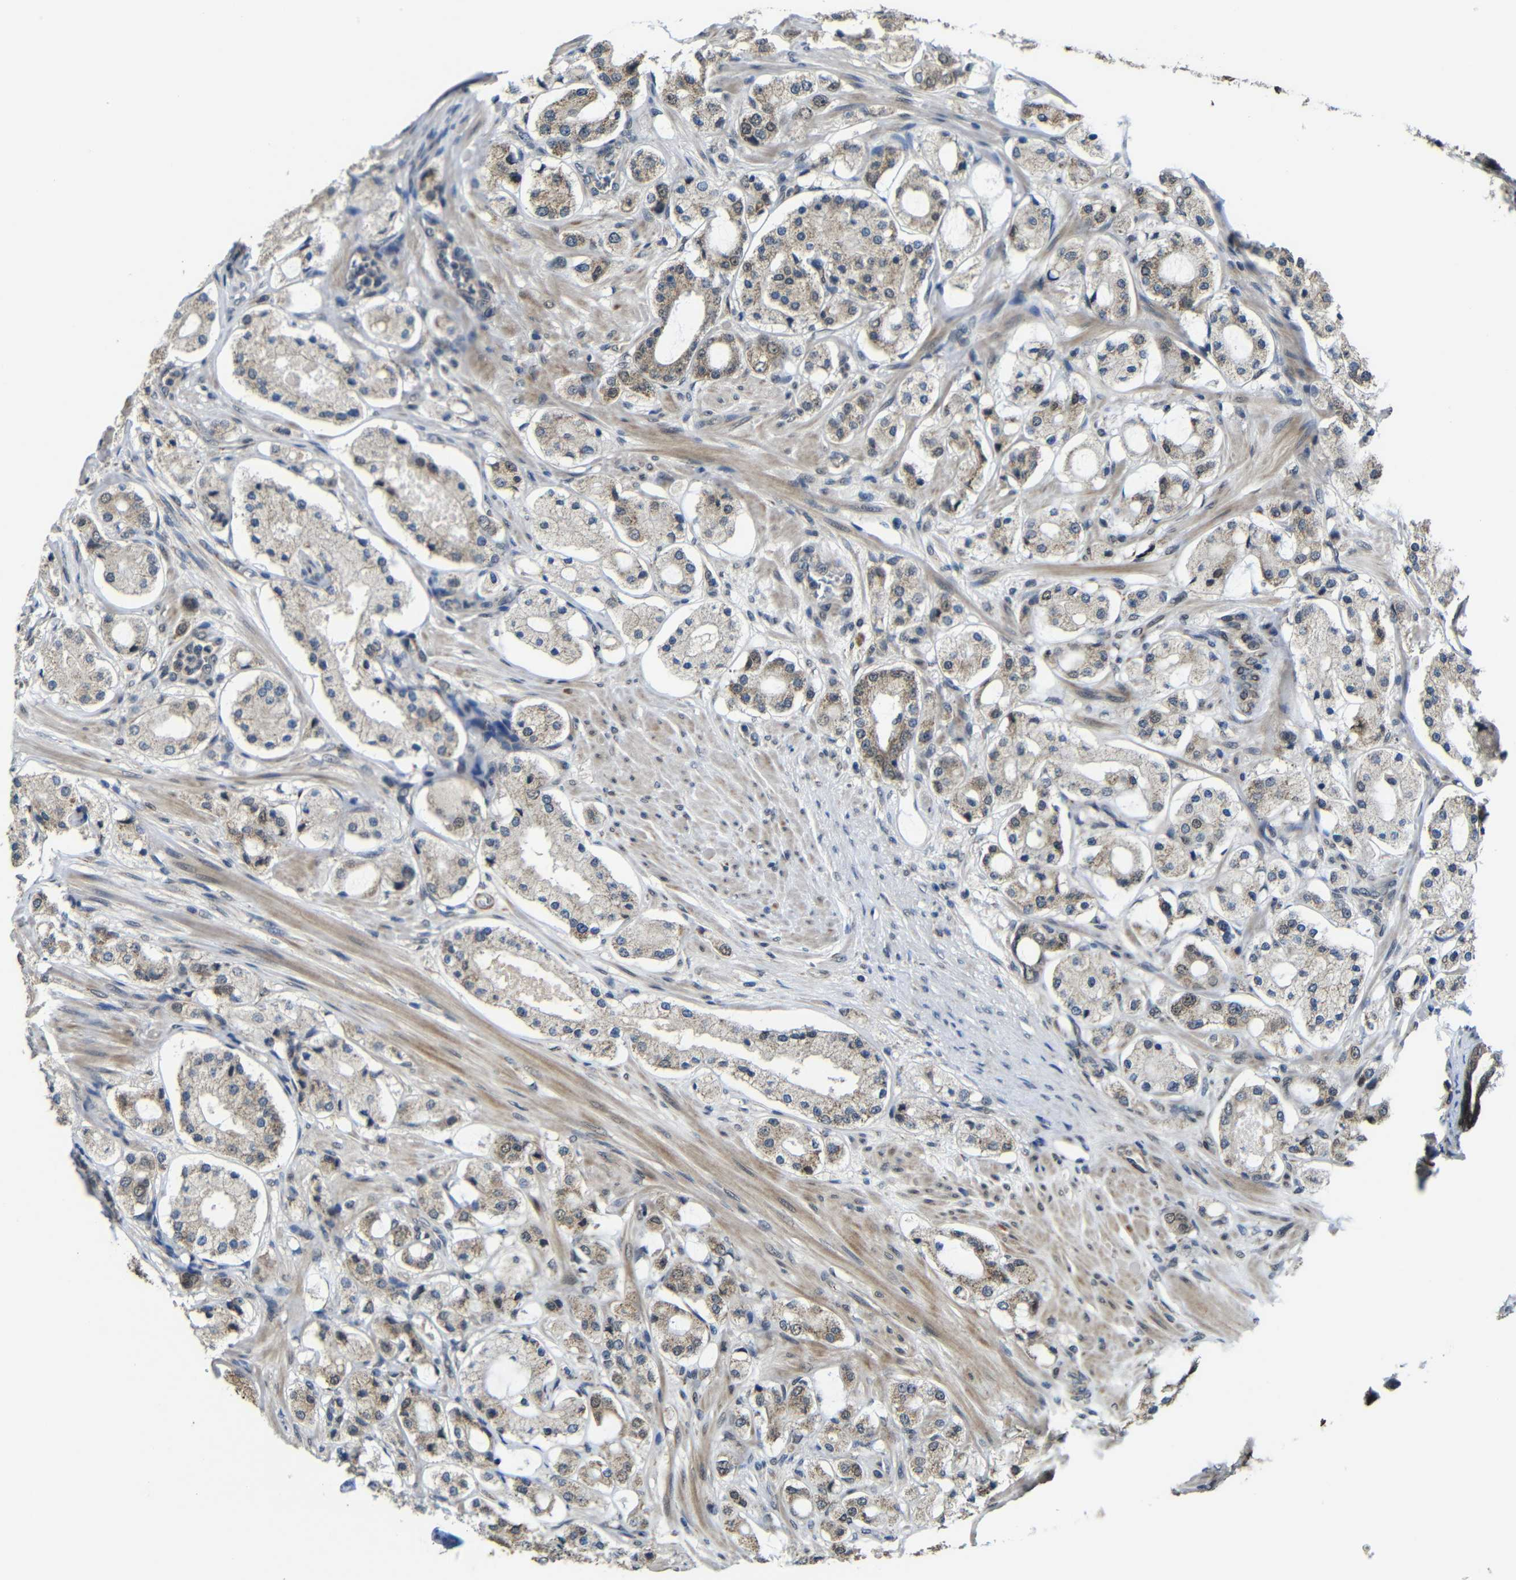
{"staining": {"intensity": "moderate", "quantity": "25%-75%", "location": "cytoplasmic/membranous"}, "tissue": "prostate cancer", "cell_type": "Tumor cells", "image_type": "cancer", "snomed": [{"axis": "morphology", "description": "Adenocarcinoma, High grade"}, {"axis": "topography", "description": "Prostate"}], "caption": "This micrograph demonstrates immunohistochemistry (IHC) staining of human high-grade adenocarcinoma (prostate), with medium moderate cytoplasmic/membranous expression in approximately 25%-75% of tumor cells.", "gene": "FAM172A", "patient": {"sex": "male", "age": 65}}